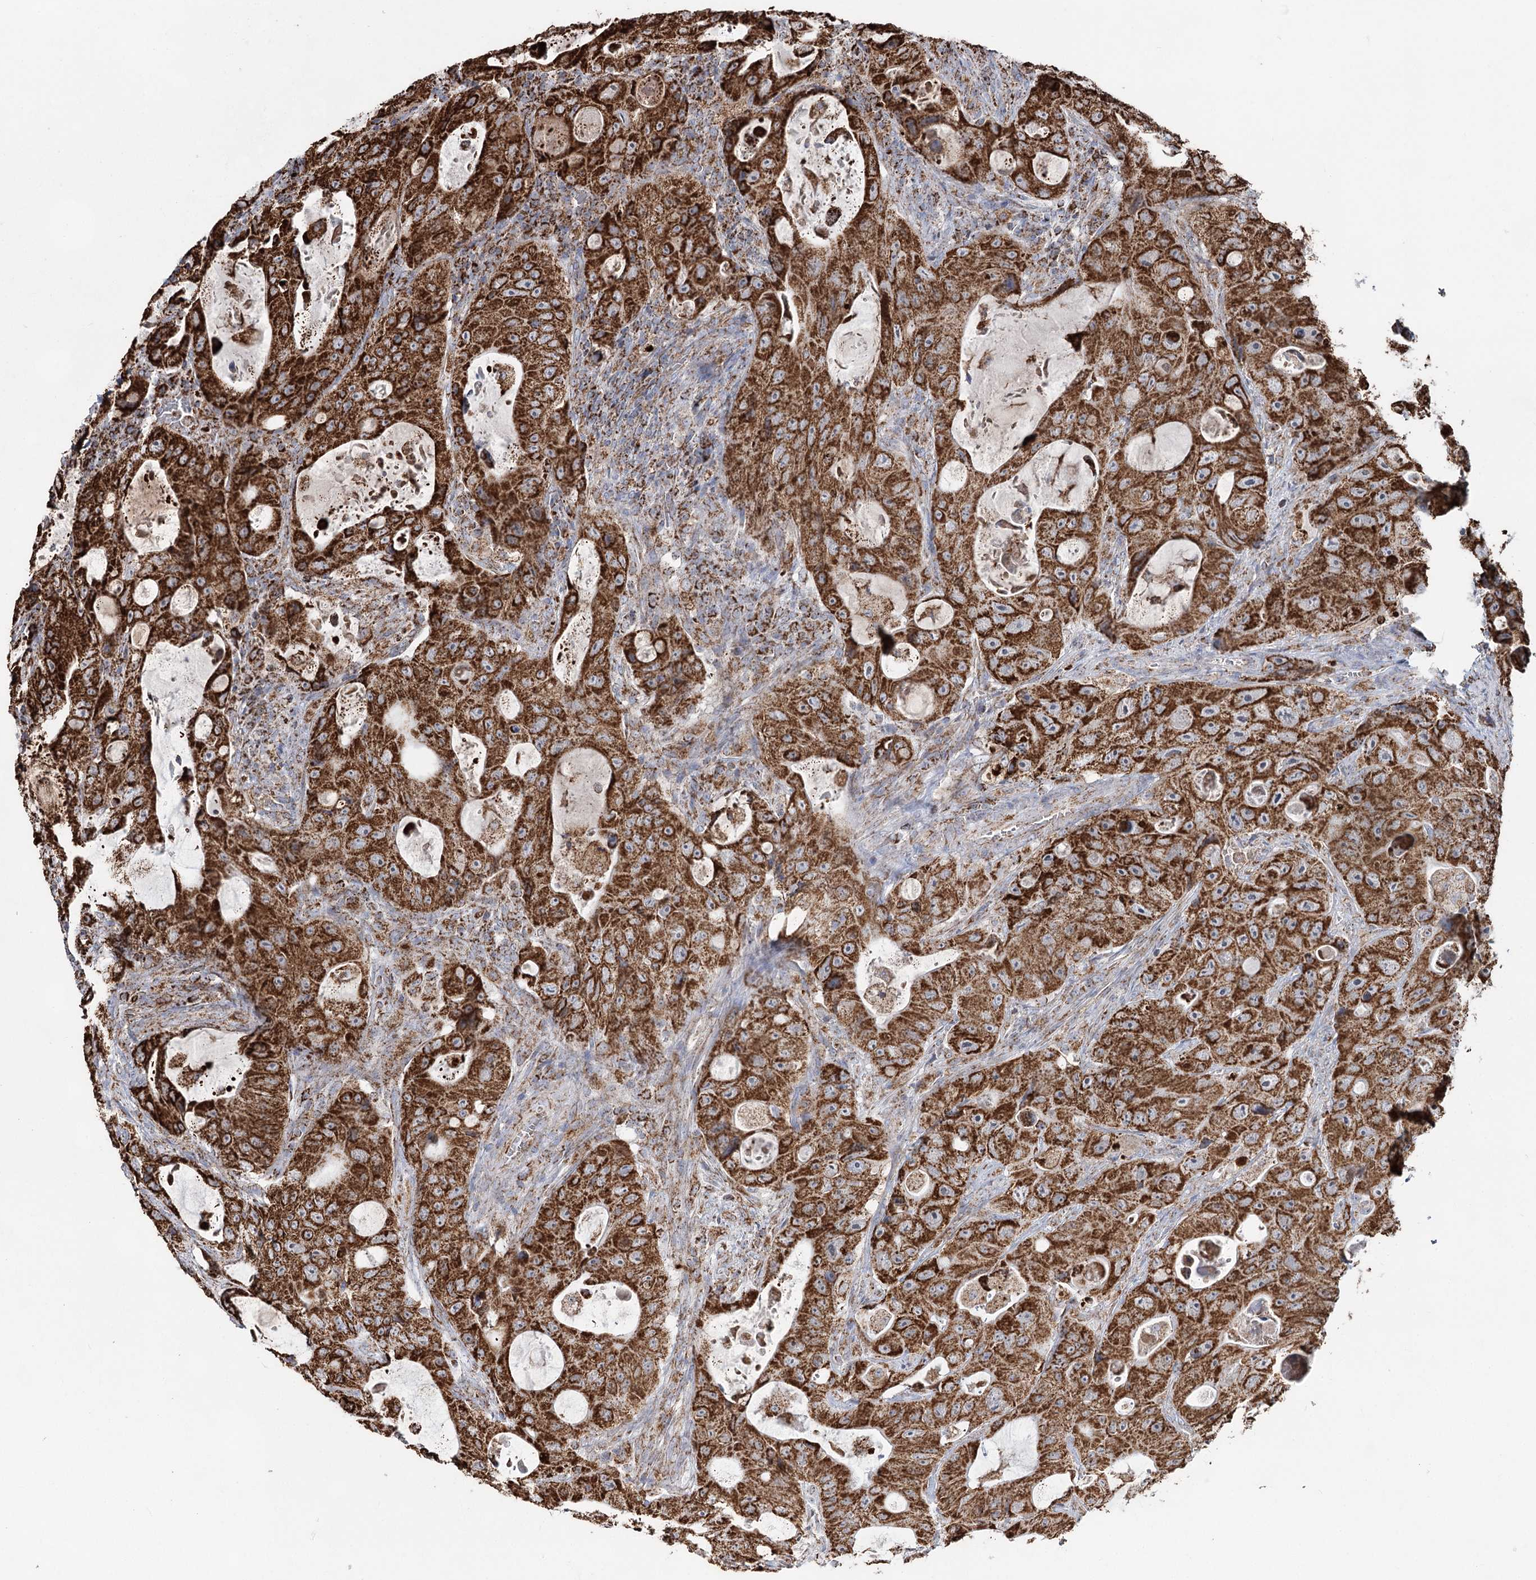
{"staining": {"intensity": "strong", "quantity": ">75%", "location": "cytoplasmic/membranous"}, "tissue": "colorectal cancer", "cell_type": "Tumor cells", "image_type": "cancer", "snomed": [{"axis": "morphology", "description": "Adenocarcinoma, NOS"}, {"axis": "topography", "description": "Colon"}], "caption": "An image of human colorectal cancer (adenocarcinoma) stained for a protein reveals strong cytoplasmic/membranous brown staining in tumor cells. (DAB IHC, brown staining for protein, blue staining for nuclei).", "gene": "CWF19L1", "patient": {"sex": "female", "age": 46}}